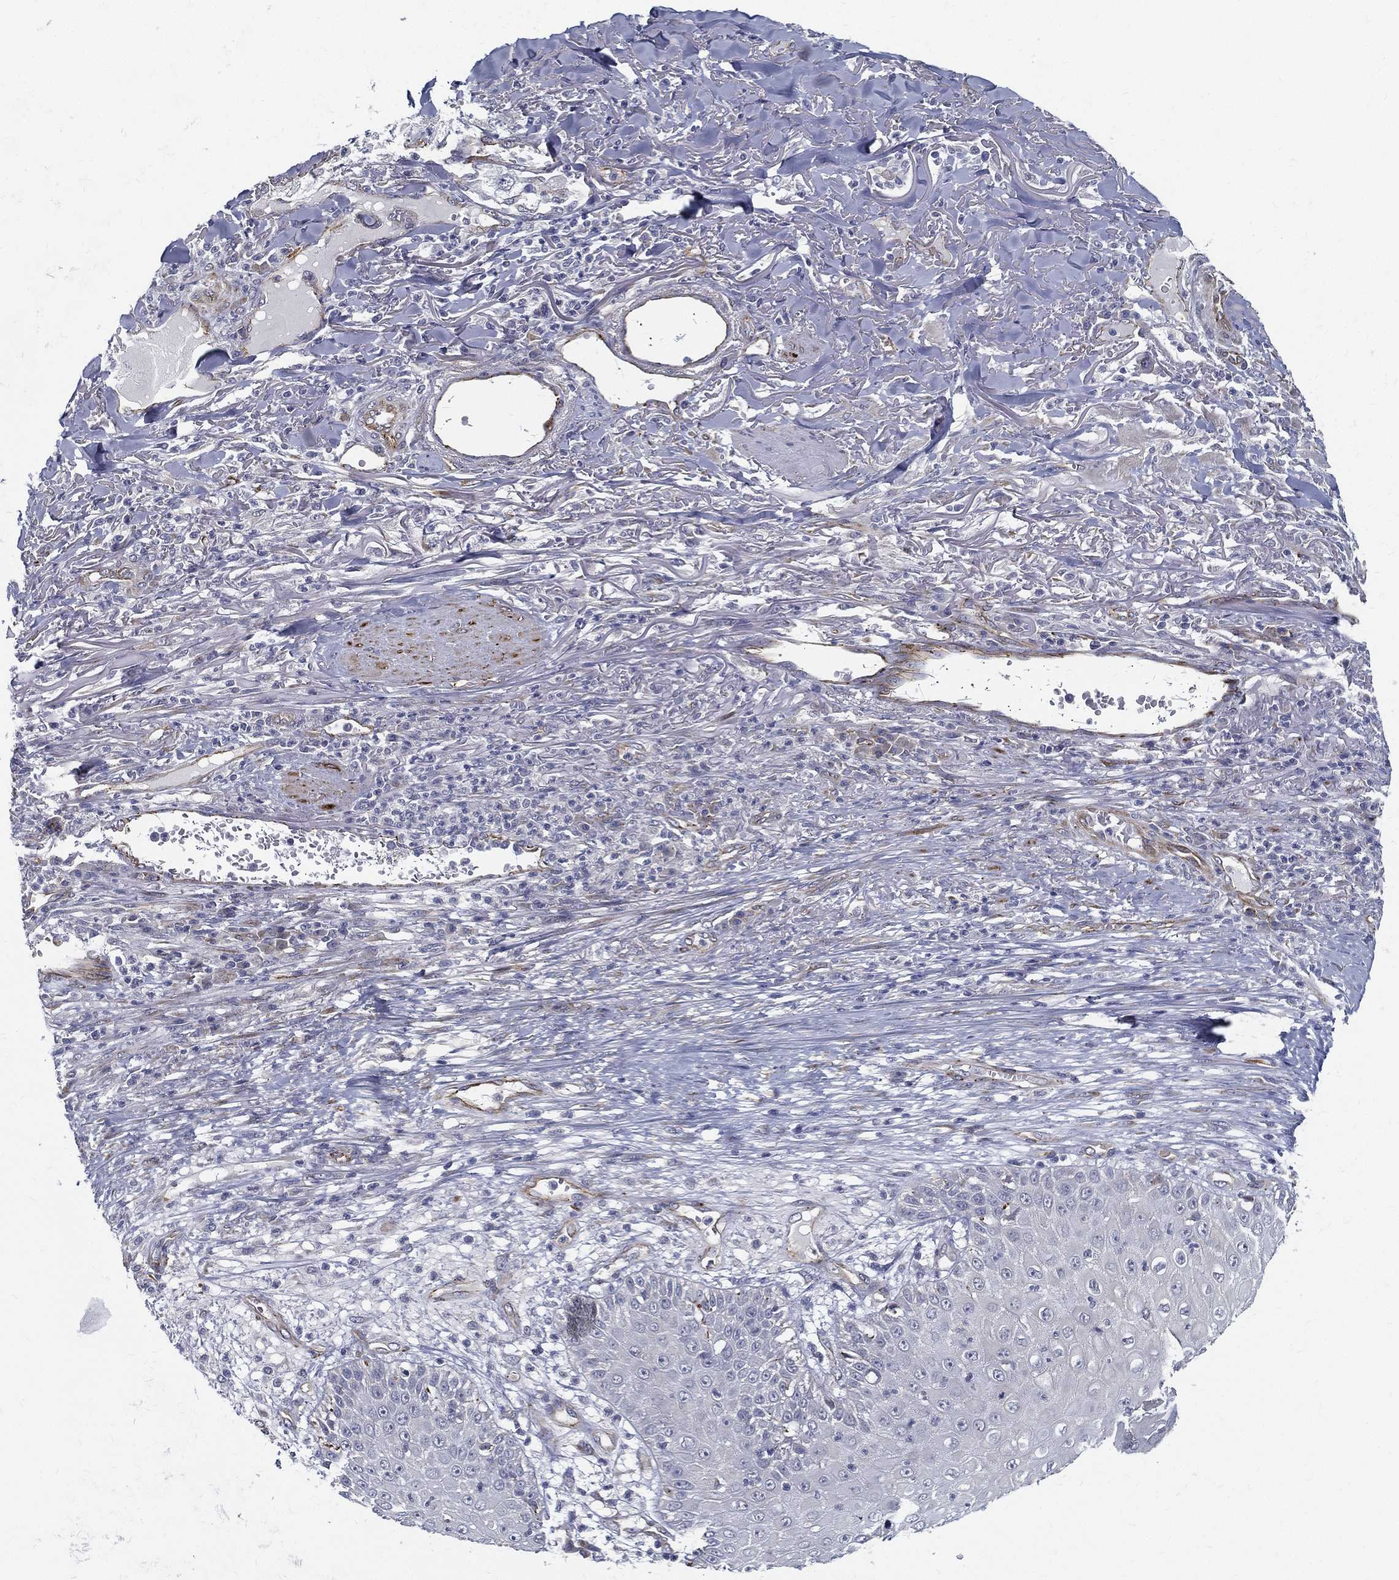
{"staining": {"intensity": "negative", "quantity": "none", "location": "none"}, "tissue": "skin cancer", "cell_type": "Tumor cells", "image_type": "cancer", "snomed": [{"axis": "morphology", "description": "Squamous cell carcinoma, NOS"}, {"axis": "topography", "description": "Skin"}], "caption": "Immunohistochemistry (IHC) of human skin cancer (squamous cell carcinoma) shows no staining in tumor cells.", "gene": "LRRC56", "patient": {"sex": "male", "age": 82}}